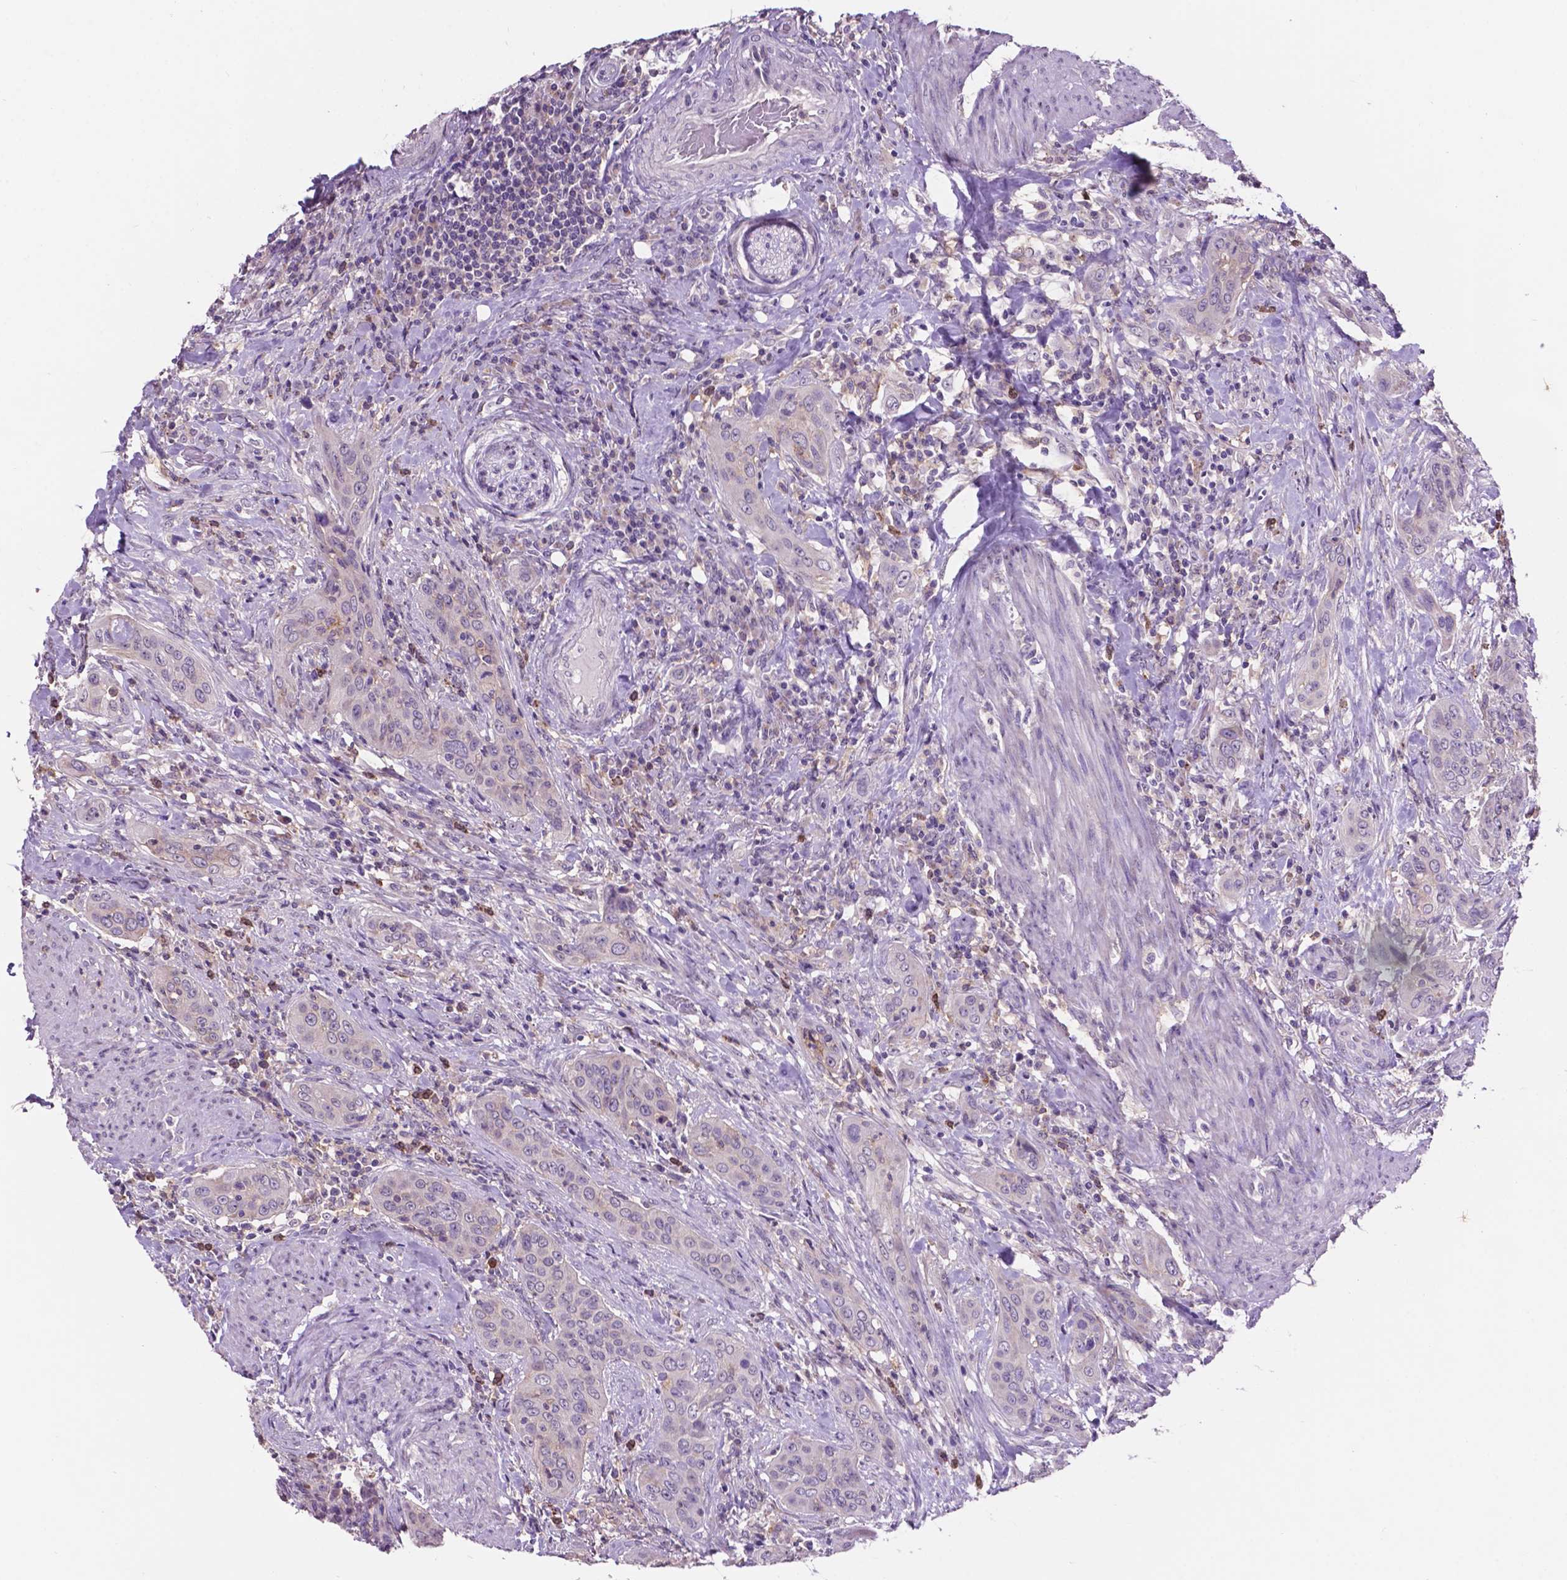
{"staining": {"intensity": "negative", "quantity": "none", "location": "none"}, "tissue": "urothelial cancer", "cell_type": "Tumor cells", "image_type": "cancer", "snomed": [{"axis": "morphology", "description": "Urothelial carcinoma, High grade"}, {"axis": "topography", "description": "Urinary bladder"}], "caption": "A photomicrograph of urothelial cancer stained for a protein shows no brown staining in tumor cells.", "gene": "PLSCR1", "patient": {"sex": "male", "age": 82}}